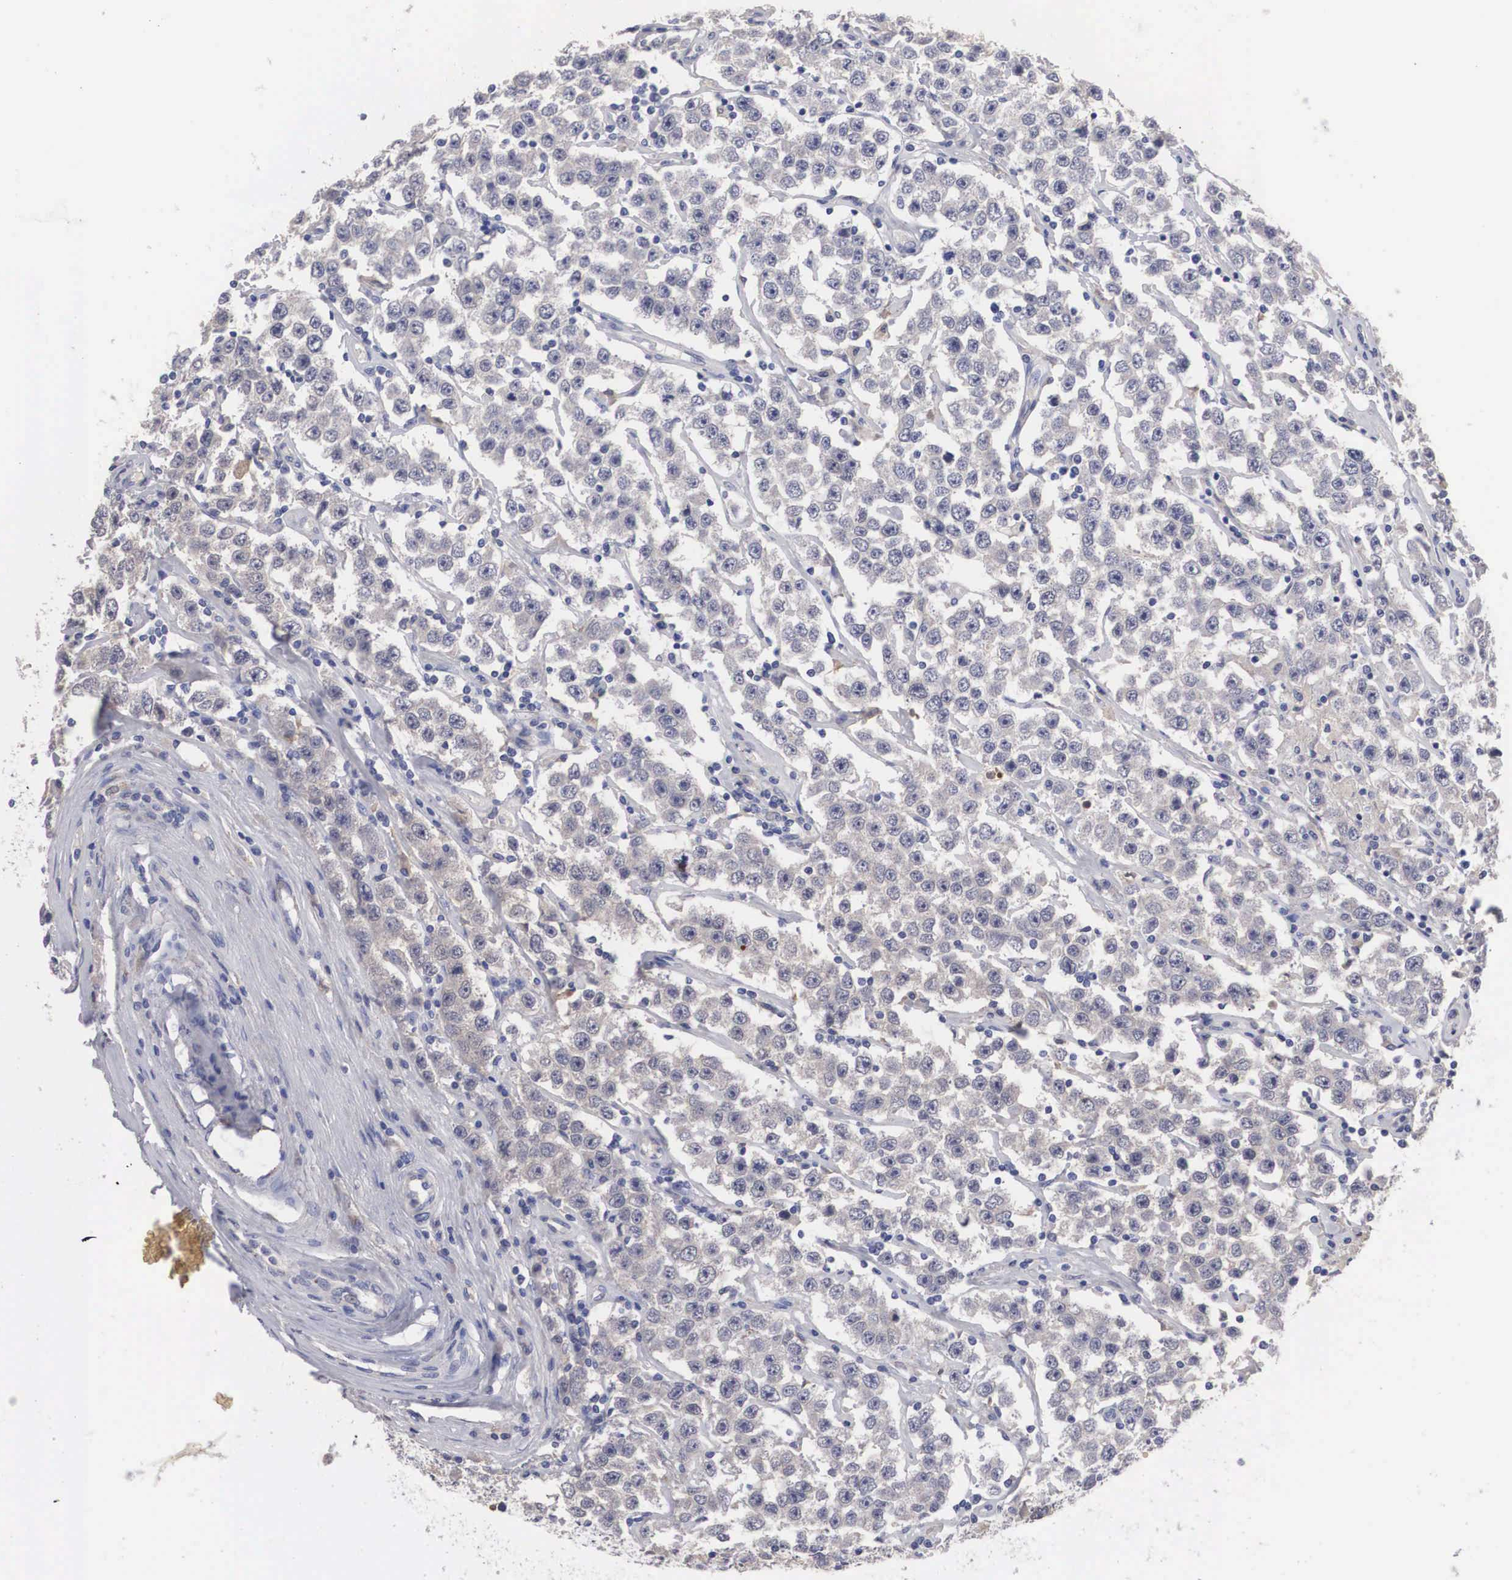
{"staining": {"intensity": "negative", "quantity": "none", "location": "none"}, "tissue": "testis cancer", "cell_type": "Tumor cells", "image_type": "cancer", "snomed": [{"axis": "morphology", "description": "Seminoma, NOS"}, {"axis": "topography", "description": "Testis"}], "caption": "Testis cancer stained for a protein using immunohistochemistry demonstrates no positivity tumor cells.", "gene": "ABHD4", "patient": {"sex": "male", "age": 52}}